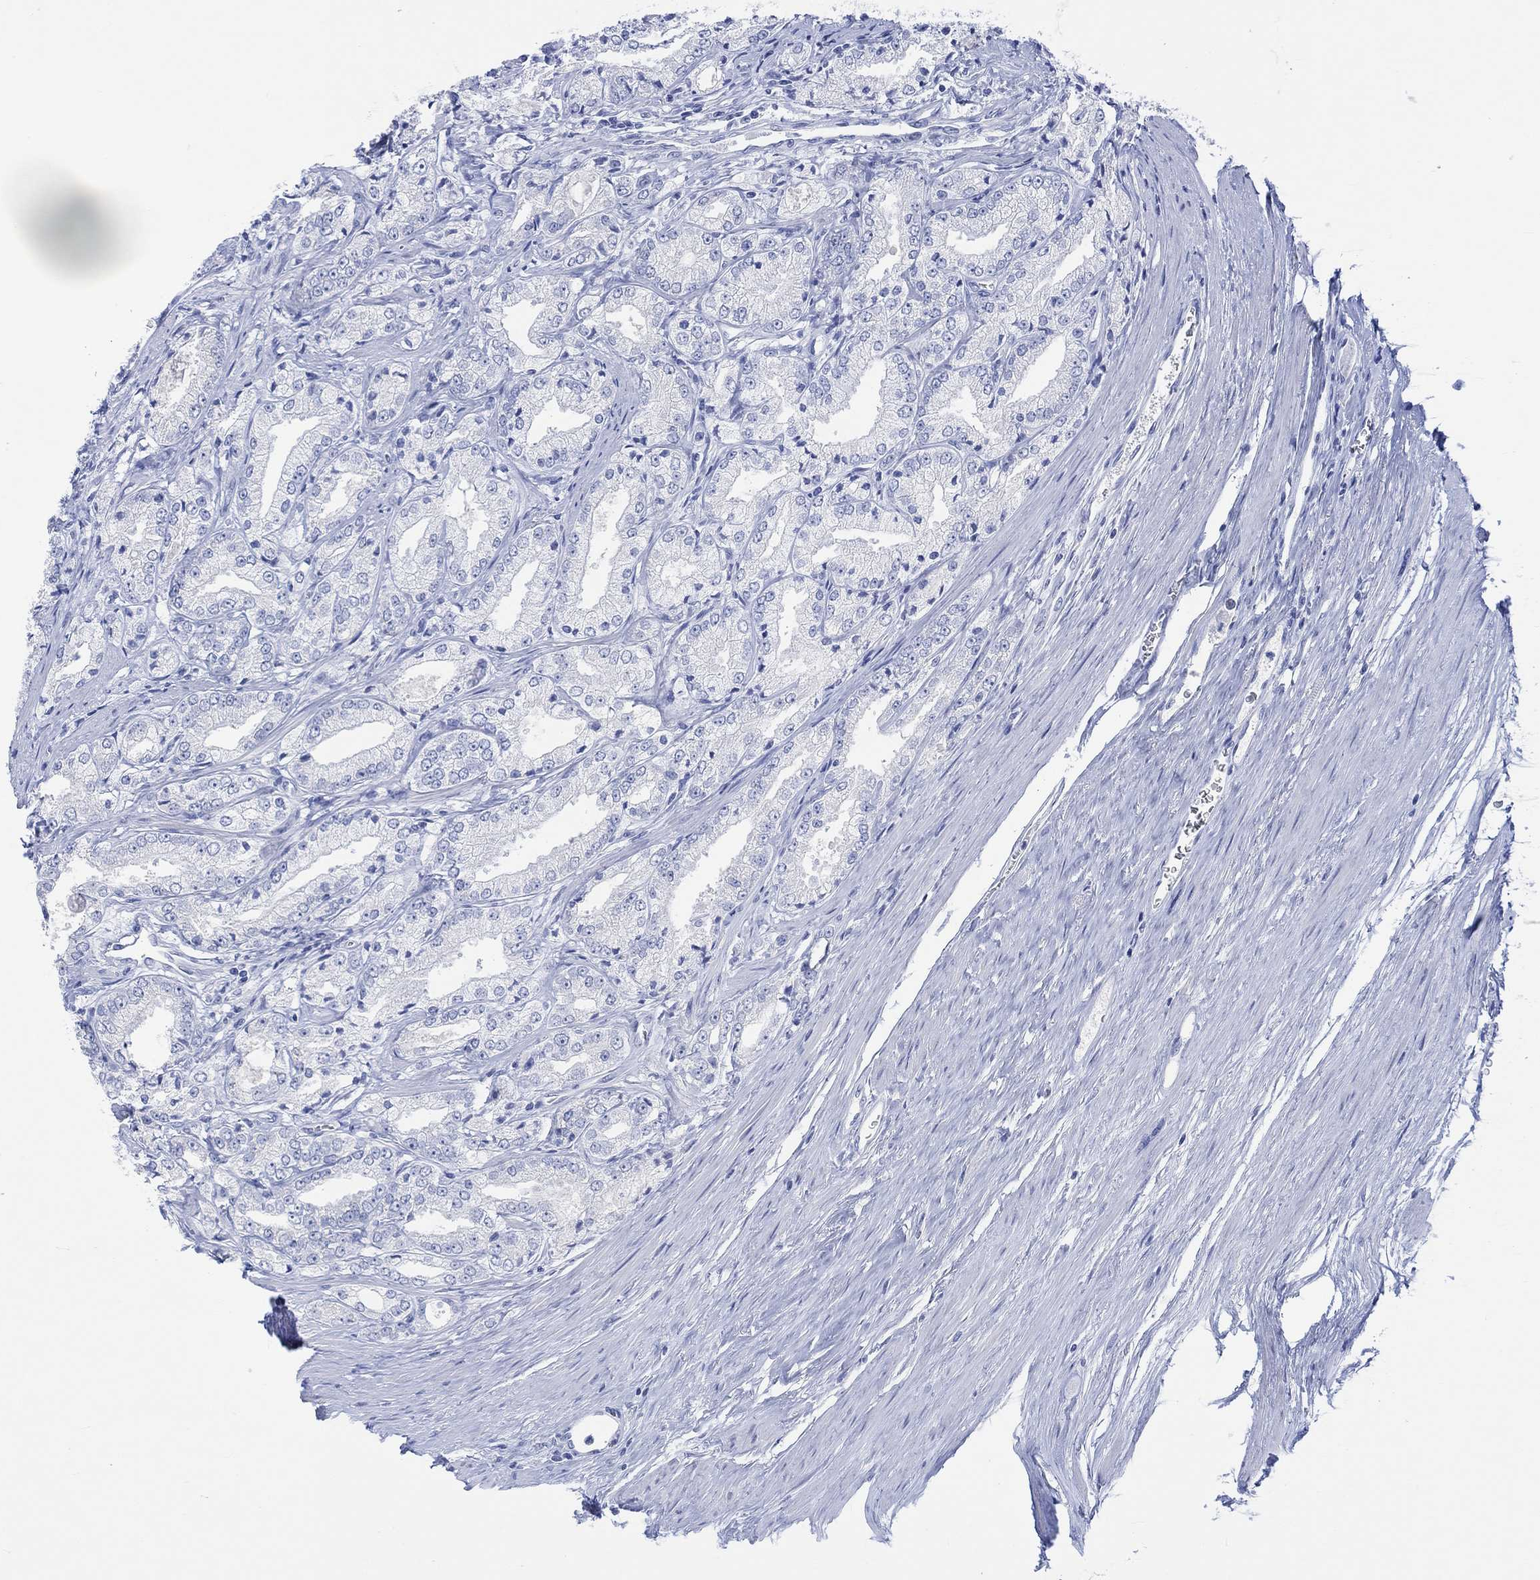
{"staining": {"intensity": "negative", "quantity": "none", "location": "none"}, "tissue": "prostate cancer", "cell_type": "Tumor cells", "image_type": "cancer", "snomed": [{"axis": "morphology", "description": "Adenocarcinoma, NOS"}, {"axis": "morphology", "description": "Adenocarcinoma, High grade"}, {"axis": "topography", "description": "Prostate"}], "caption": "This is an immunohistochemistry photomicrograph of human prostate cancer (high-grade adenocarcinoma). There is no positivity in tumor cells.", "gene": "CALCA", "patient": {"sex": "male", "age": 70}}